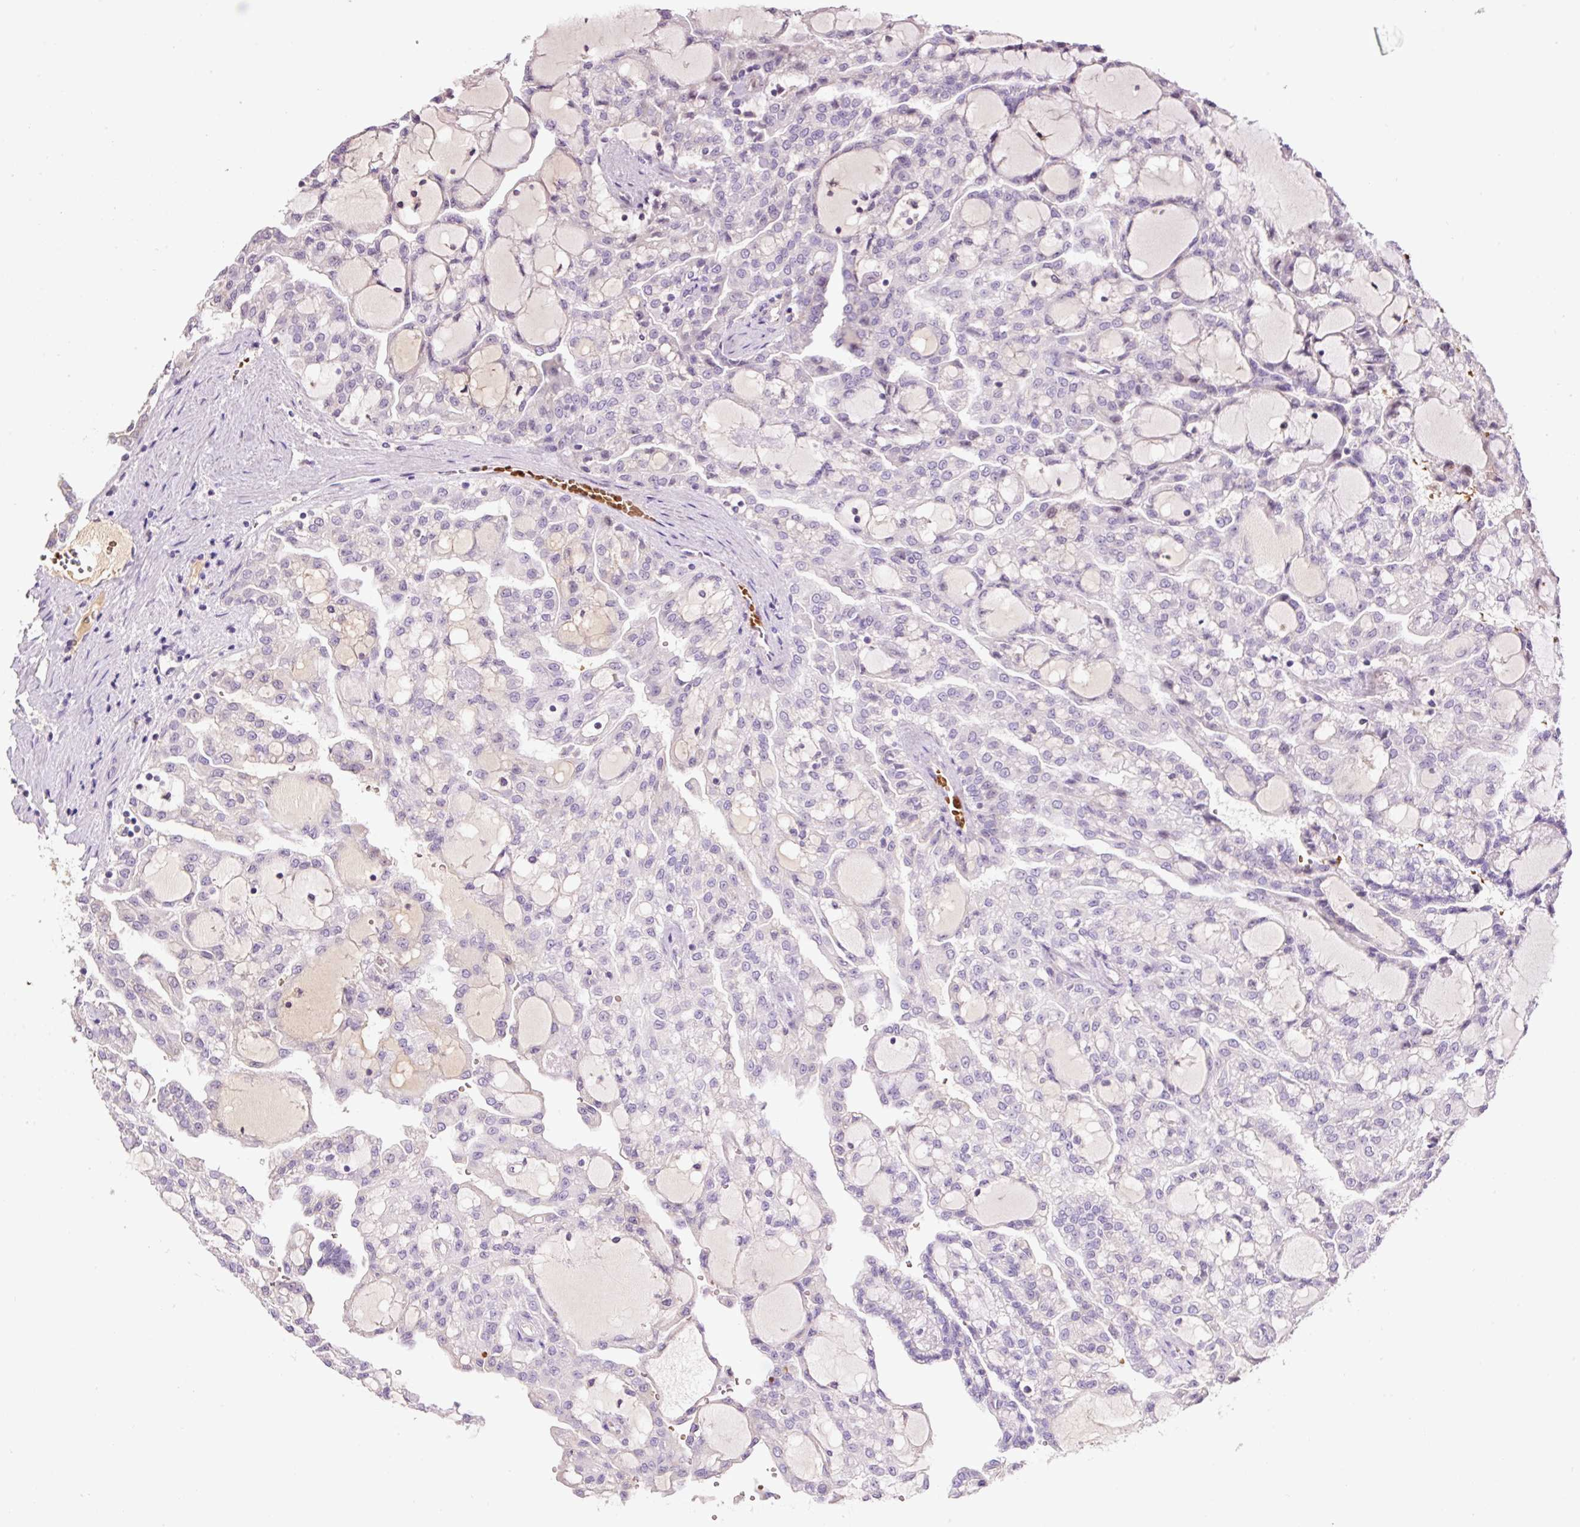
{"staining": {"intensity": "negative", "quantity": "none", "location": "none"}, "tissue": "renal cancer", "cell_type": "Tumor cells", "image_type": "cancer", "snomed": [{"axis": "morphology", "description": "Adenocarcinoma, NOS"}, {"axis": "topography", "description": "Kidney"}], "caption": "A histopathology image of adenocarcinoma (renal) stained for a protein shows no brown staining in tumor cells. (Stains: DAB IHC with hematoxylin counter stain, Microscopy: brightfield microscopy at high magnification).", "gene": "TMEM235", "patient": {"sex": "male", "age": 63}}